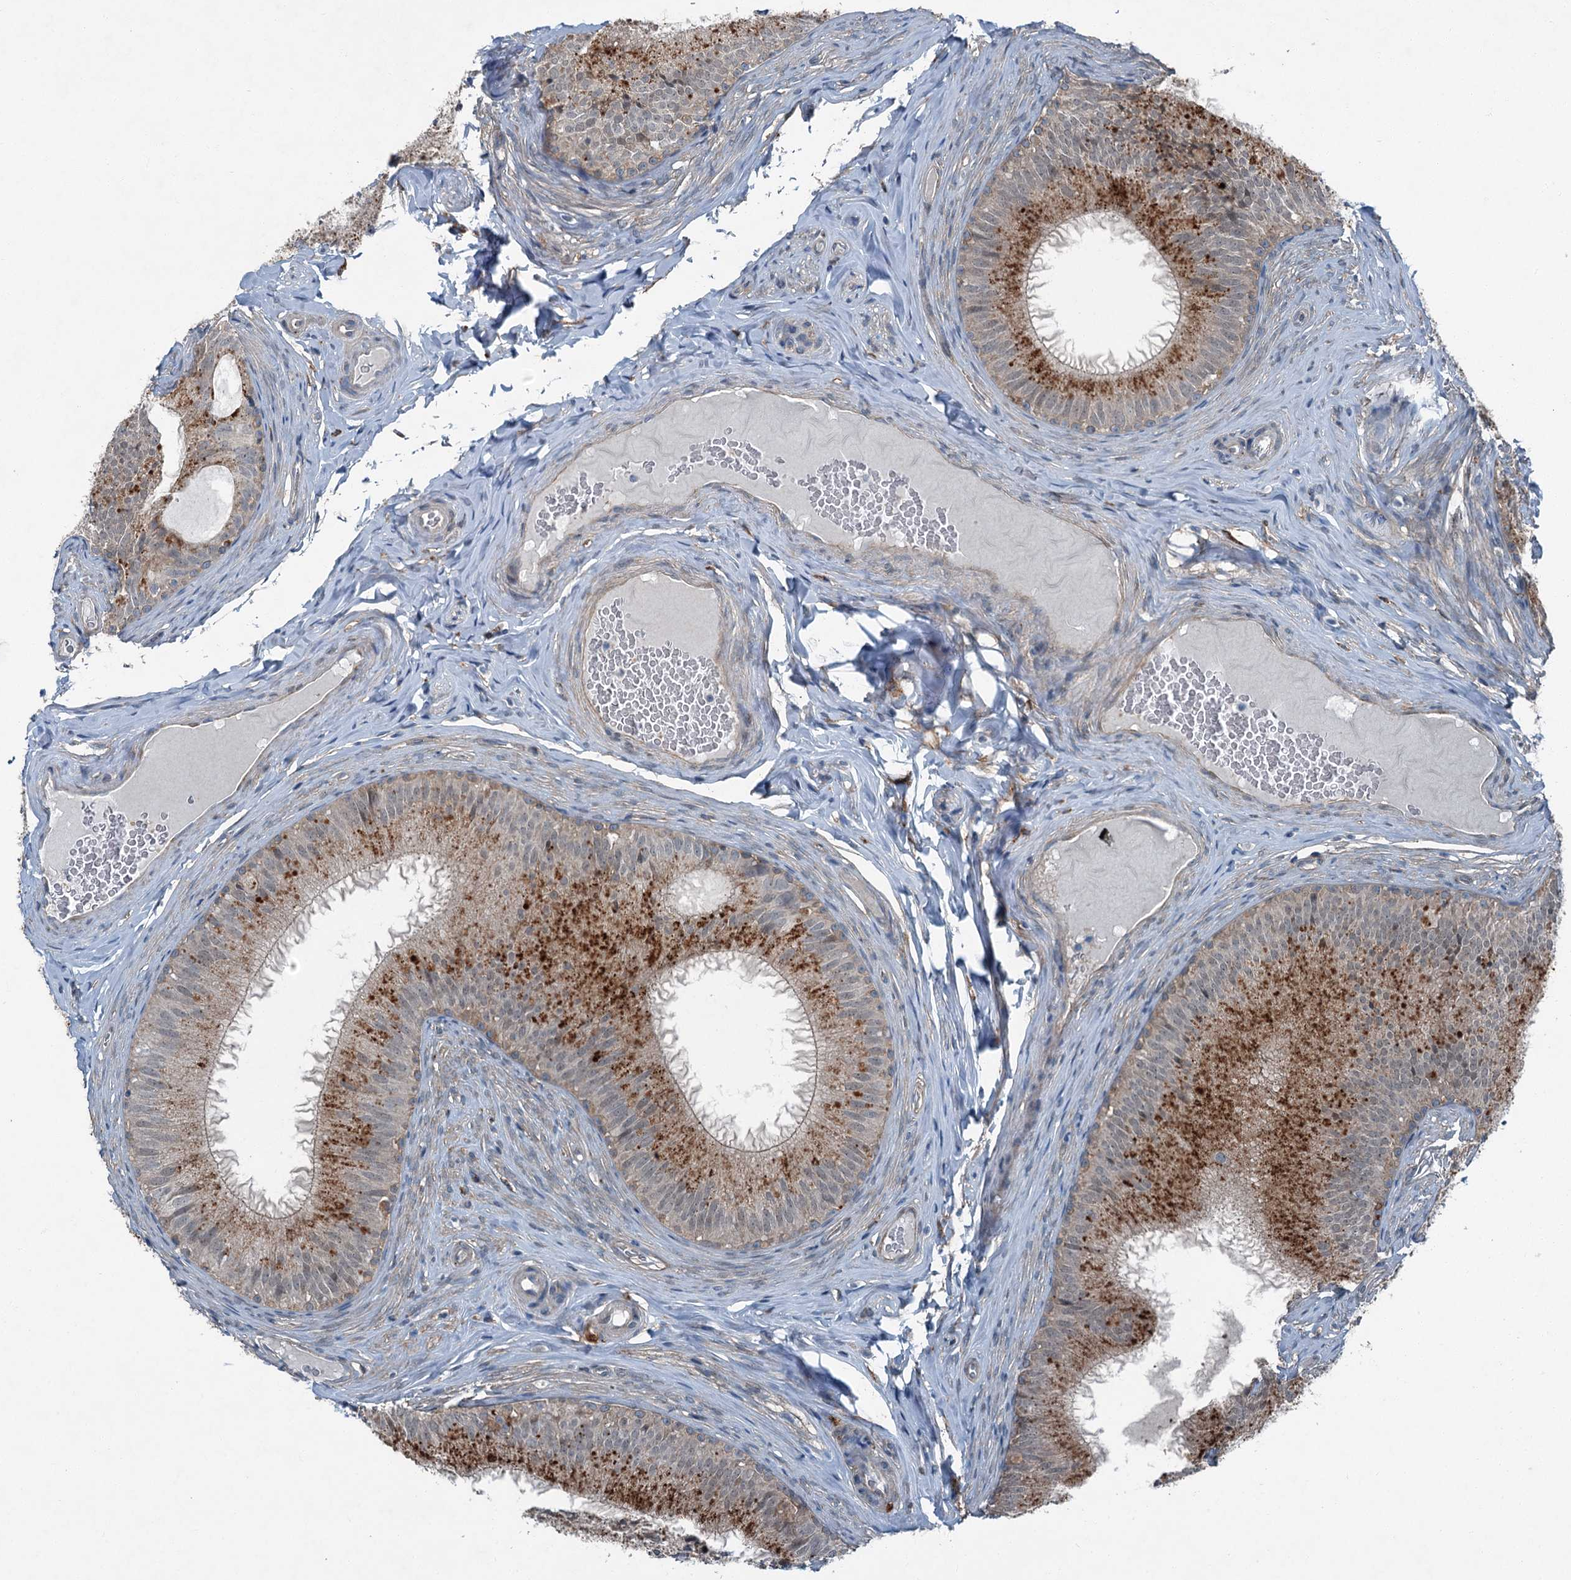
{"staining": {"intensity": "strong", "quantity": "25%-75%", "location": "cytoplasmic/membranous"}, "tissue": "epididymis", "cell_type": "Glandular cells", "image_type": "normal", "snomed": [{"axis": "morphology", "description": "Normal tissue, NOS"}, {"axis": "topography", "description": "Epididymis"}], "caption": "A high-resolution image shows immunohistochemistry staining of benign epididymis, which displays strong cytoplasmic/membranous expression in about 25%-75% of glandular cells. The staining is performed using DAB (3,3'-diaminobenzidine) brown chromogen to label protein expression. The nuclei are counter-stained blue using hematoxylin.", "gene": "AXL", "patient": {"sex": "male", "age": 34}}